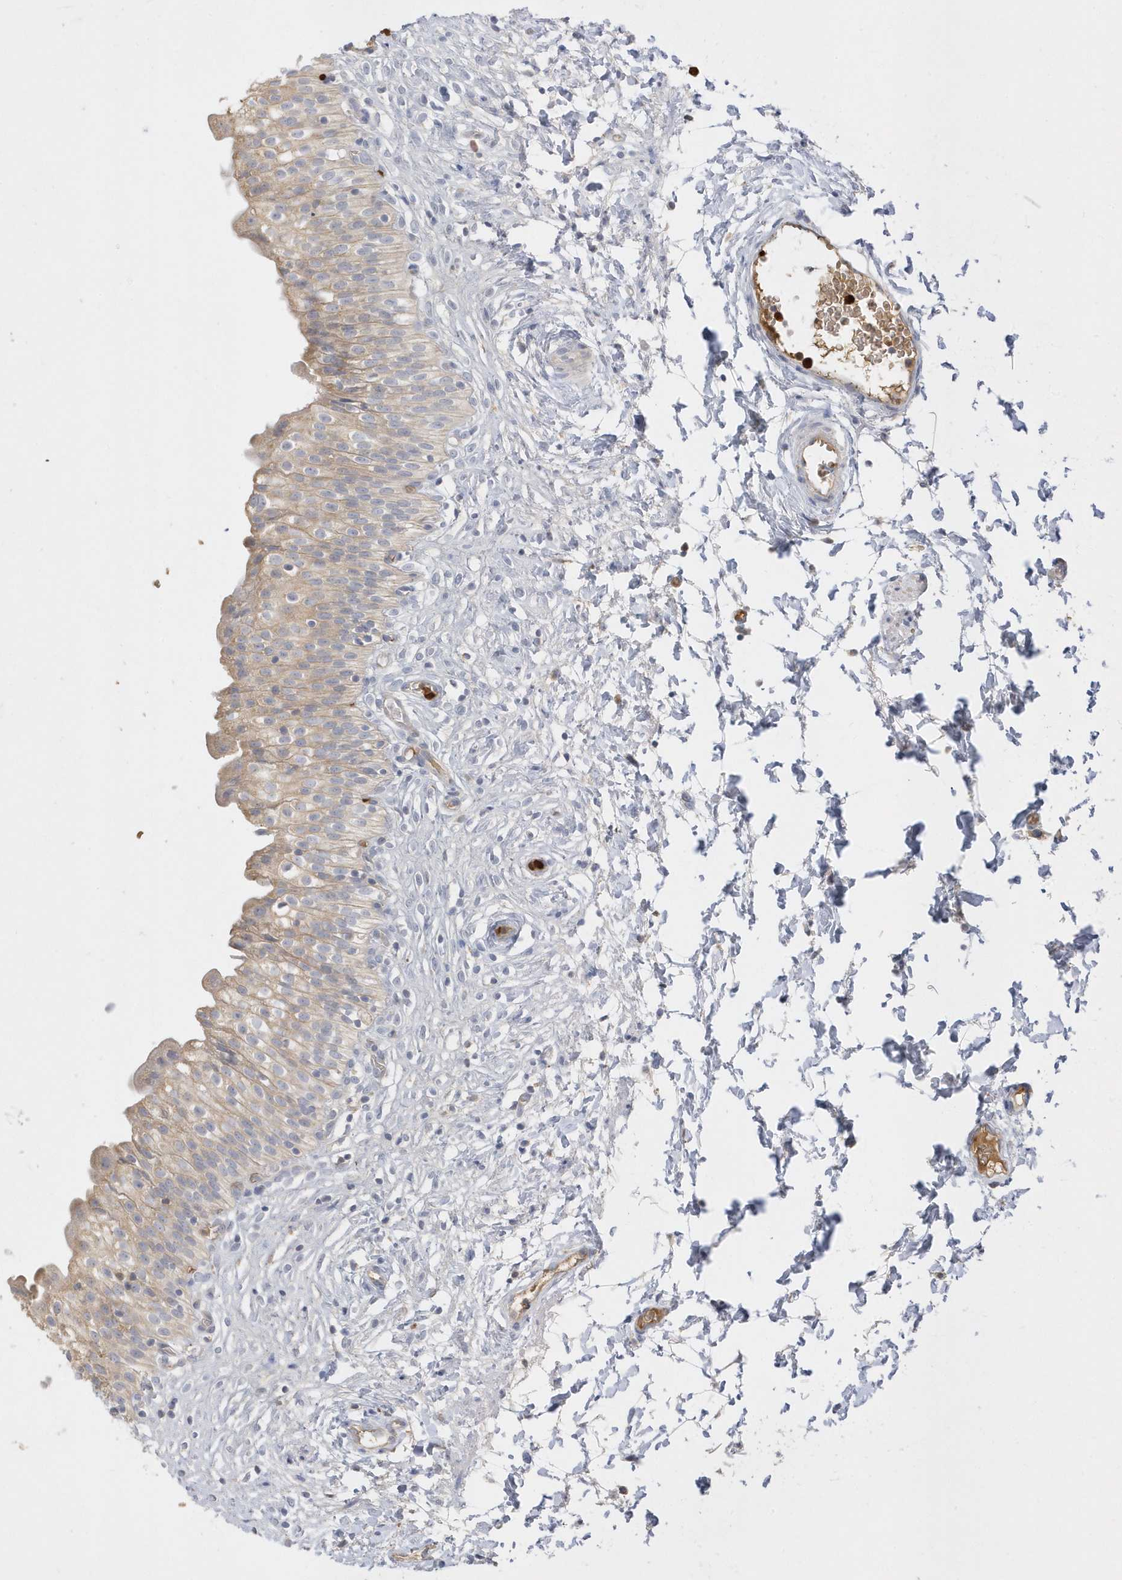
{"staining": {"intensity": "moderate", "quantity": "25%-75%", "location": "cytoplasmic/membranous"}, "tissue": "urinary bladder", "cell_type": "Urothelial cells", "image_type": "normal", "snomed": [{"axis": "morphology", "description": "Normal tissue, NOS"}, {"axis": "topography", "description": "Urinary bladder"}], "caption": "Immunohistochemistry (IHC) photomicrograph of benign urinary bladder stained for a protein (brown), which demonstrates medium levels of moderate cytoplasmic/membranous positivity in about 25%-75% of urothelial cells.", "gene": "DPP9", "patient": {"sex": "male", "age": 55}}